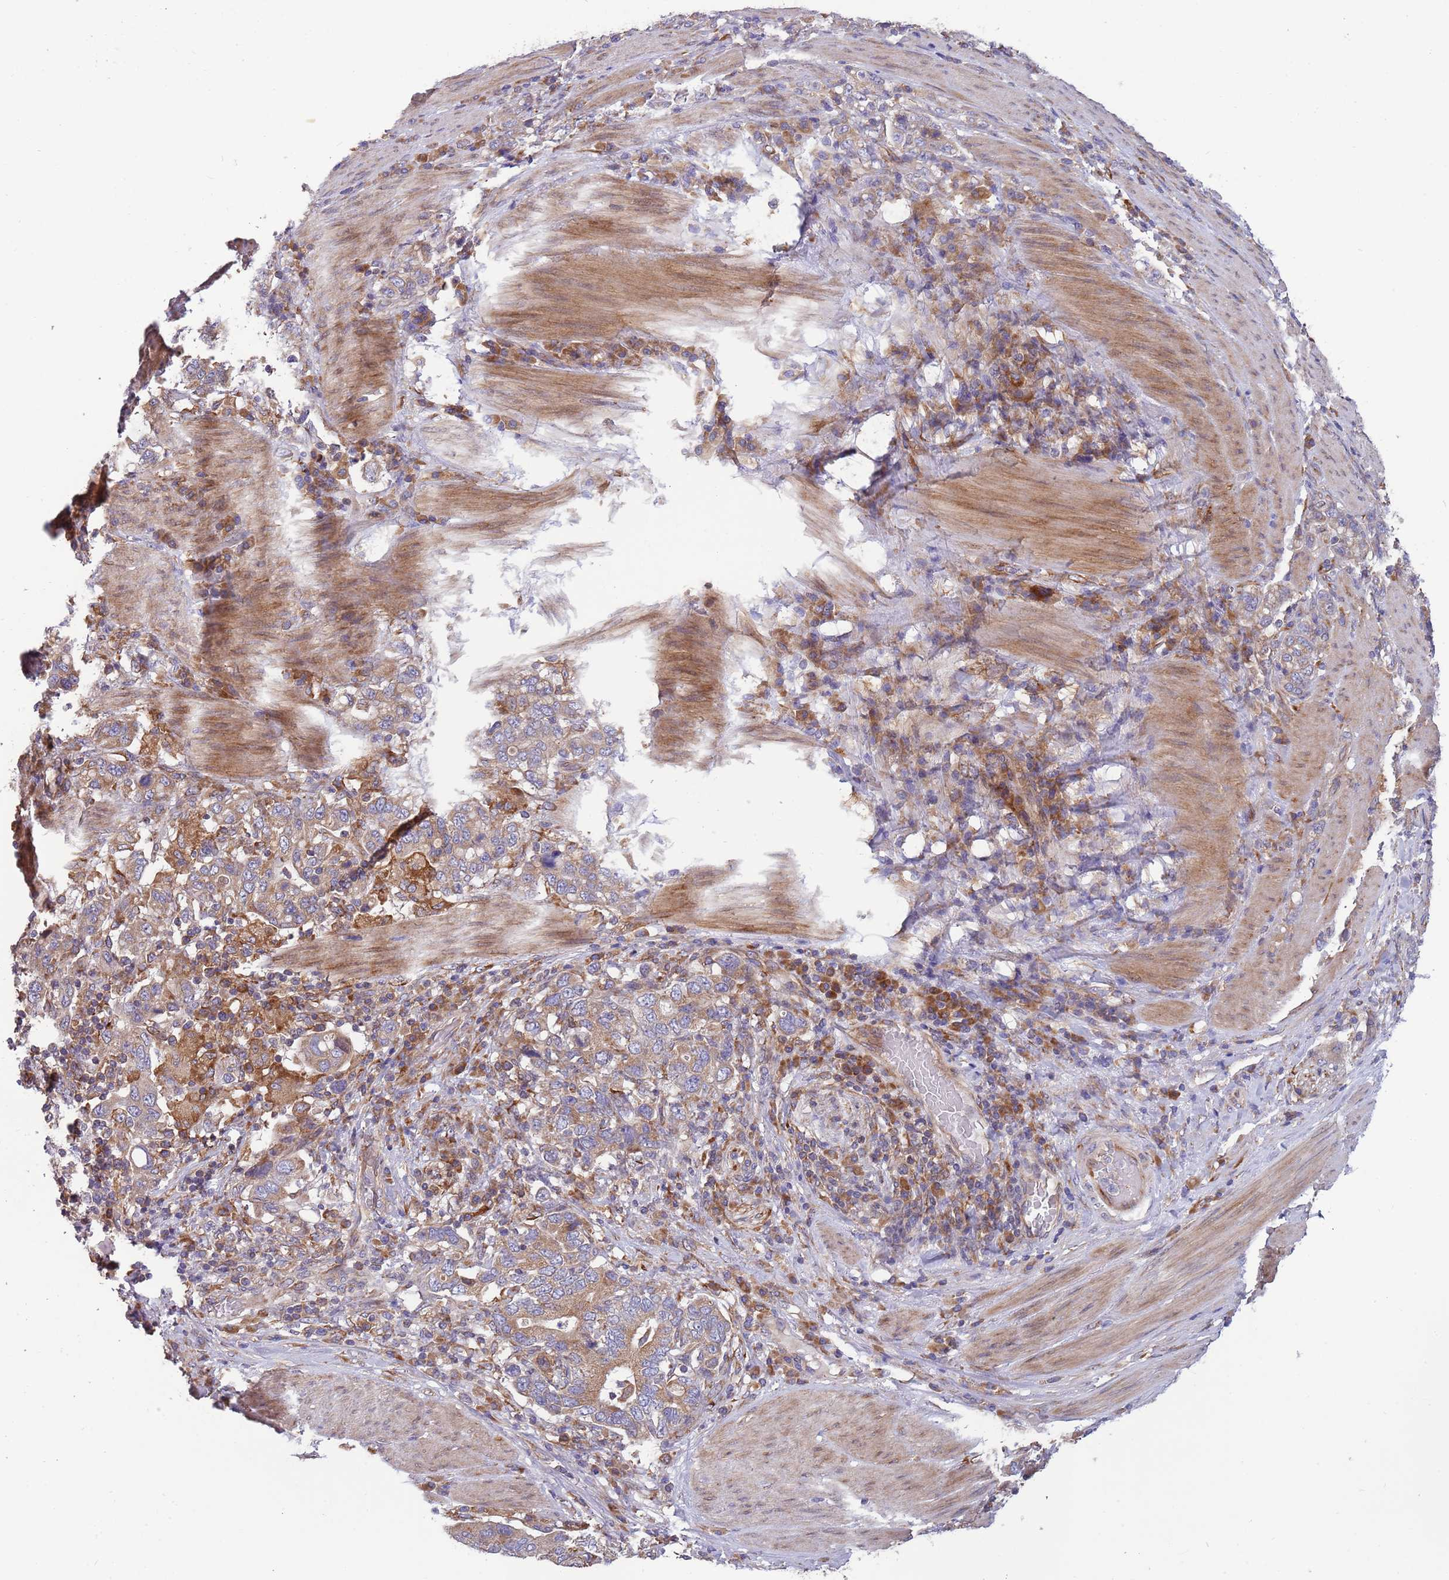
{"staining": {"intensity": "weak", "quantity": ">75%", "location": "cytoplasmic/membranous"}, "tissue": "stomach cancer", "cell_type": "Tumor cells", "image_type": "cancer", "snomed": [{"axis": "morphology", "description": "Adenocarcinoma, NOS"}, {"axis": "topography", "description": "Stomach, upper"}, {"axis": "topography", "description": "Stomach"}], "caption": "This is an image of immunohistochemistry staining of stomach cancer (adenocarcinoma), which shows weak positivity in the cytoplasmic/membranous of tumor cells.", "gene": "ARMCX6", "patient": {"sex": "male", "age": 62}}